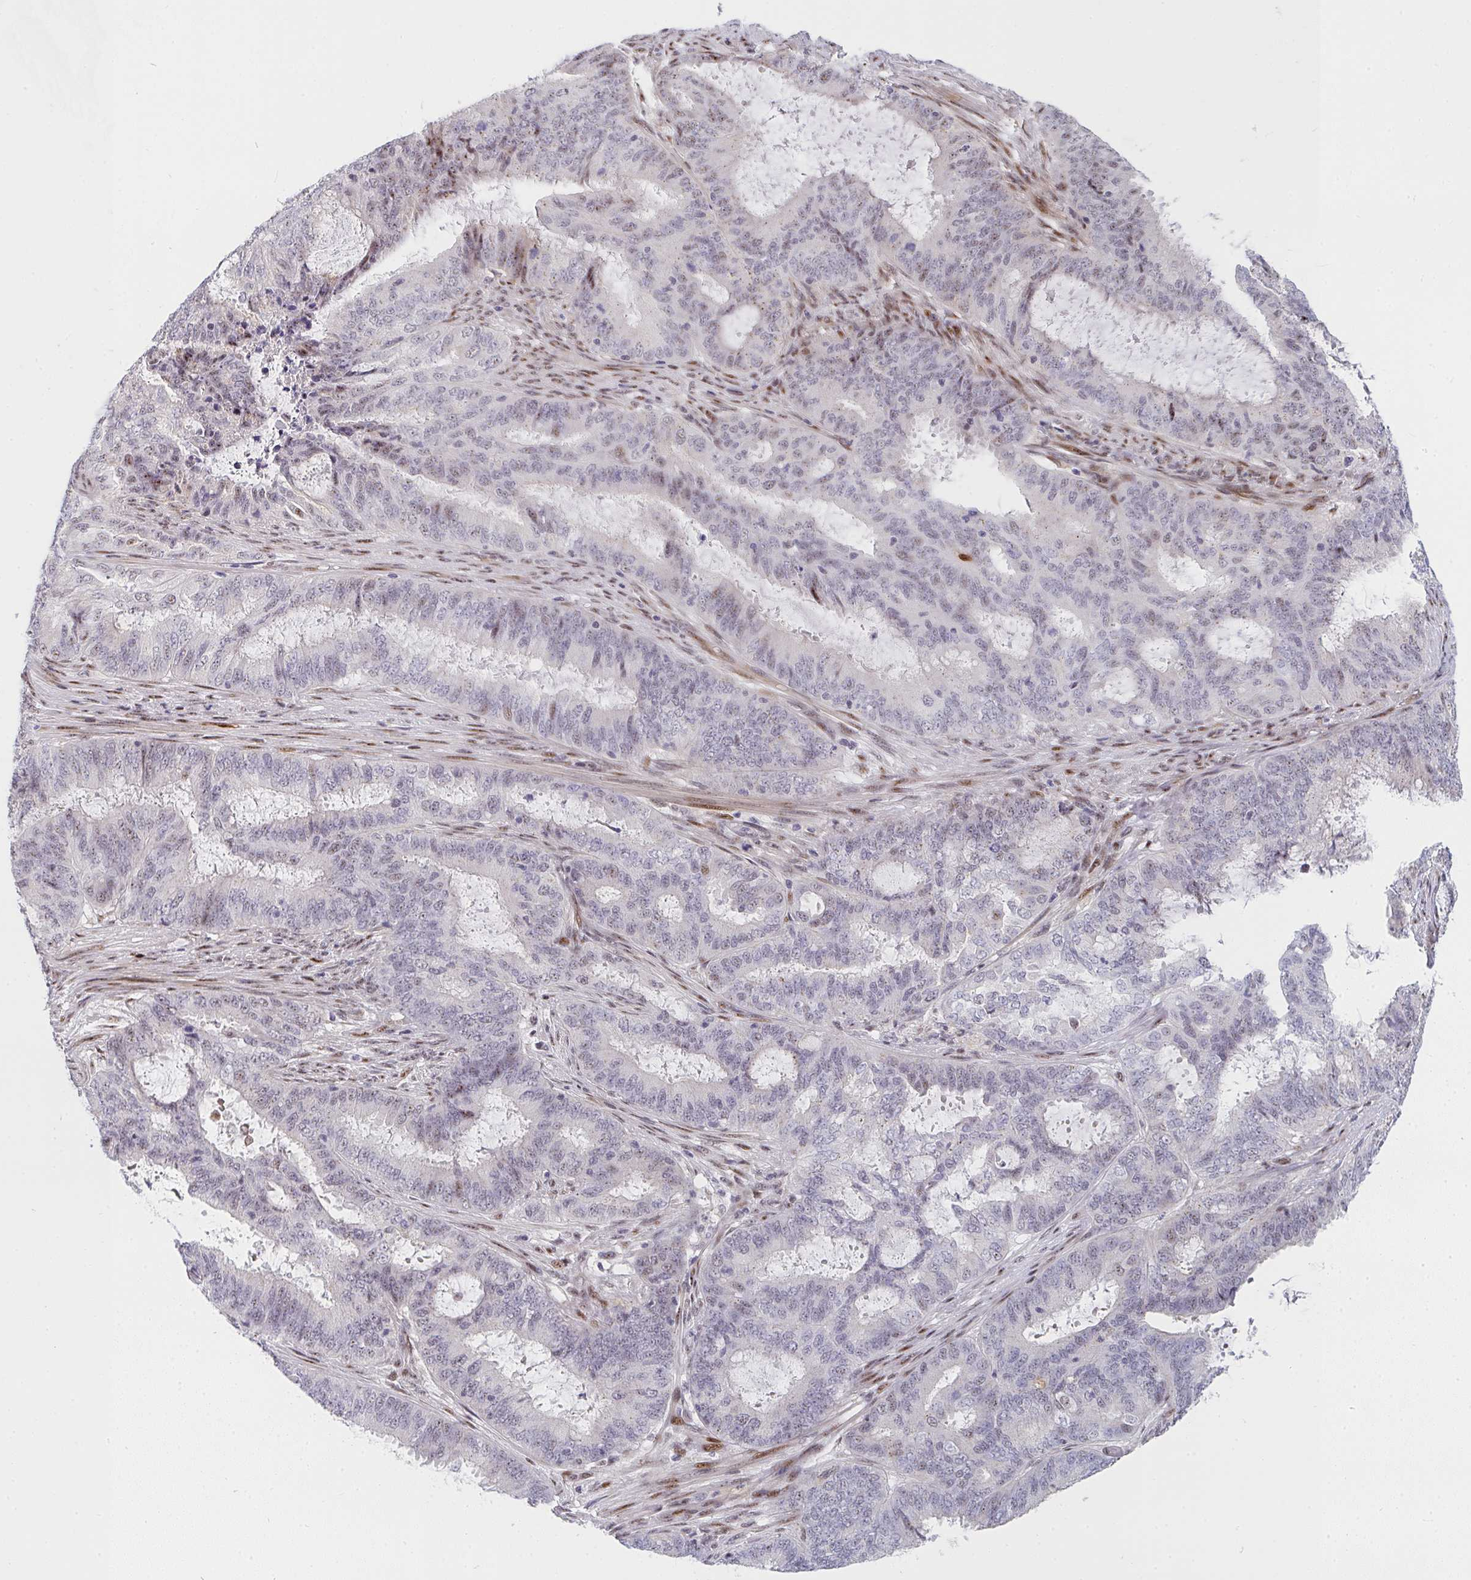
{"staining": {"intensity": "weak", "quantity": "<25%", "location": "nuclear"}, "tissue": "endometrial cancer", "cell_type": "Tumor cells", "image_type": "cancer", "snomed": [{"axis": "morphology", "description": "Adenocarcinoma, NOS"}, {"axis": "topography", "description": "Endometrium"}], "caption": "Histopathology image shows no protein staining in tumor cells of adenocarcinoma (endometrial) tissue. Nuclei are stained in blue.", "gene": "ZIC3", "patient": {"sex": "female", "age": 51}}